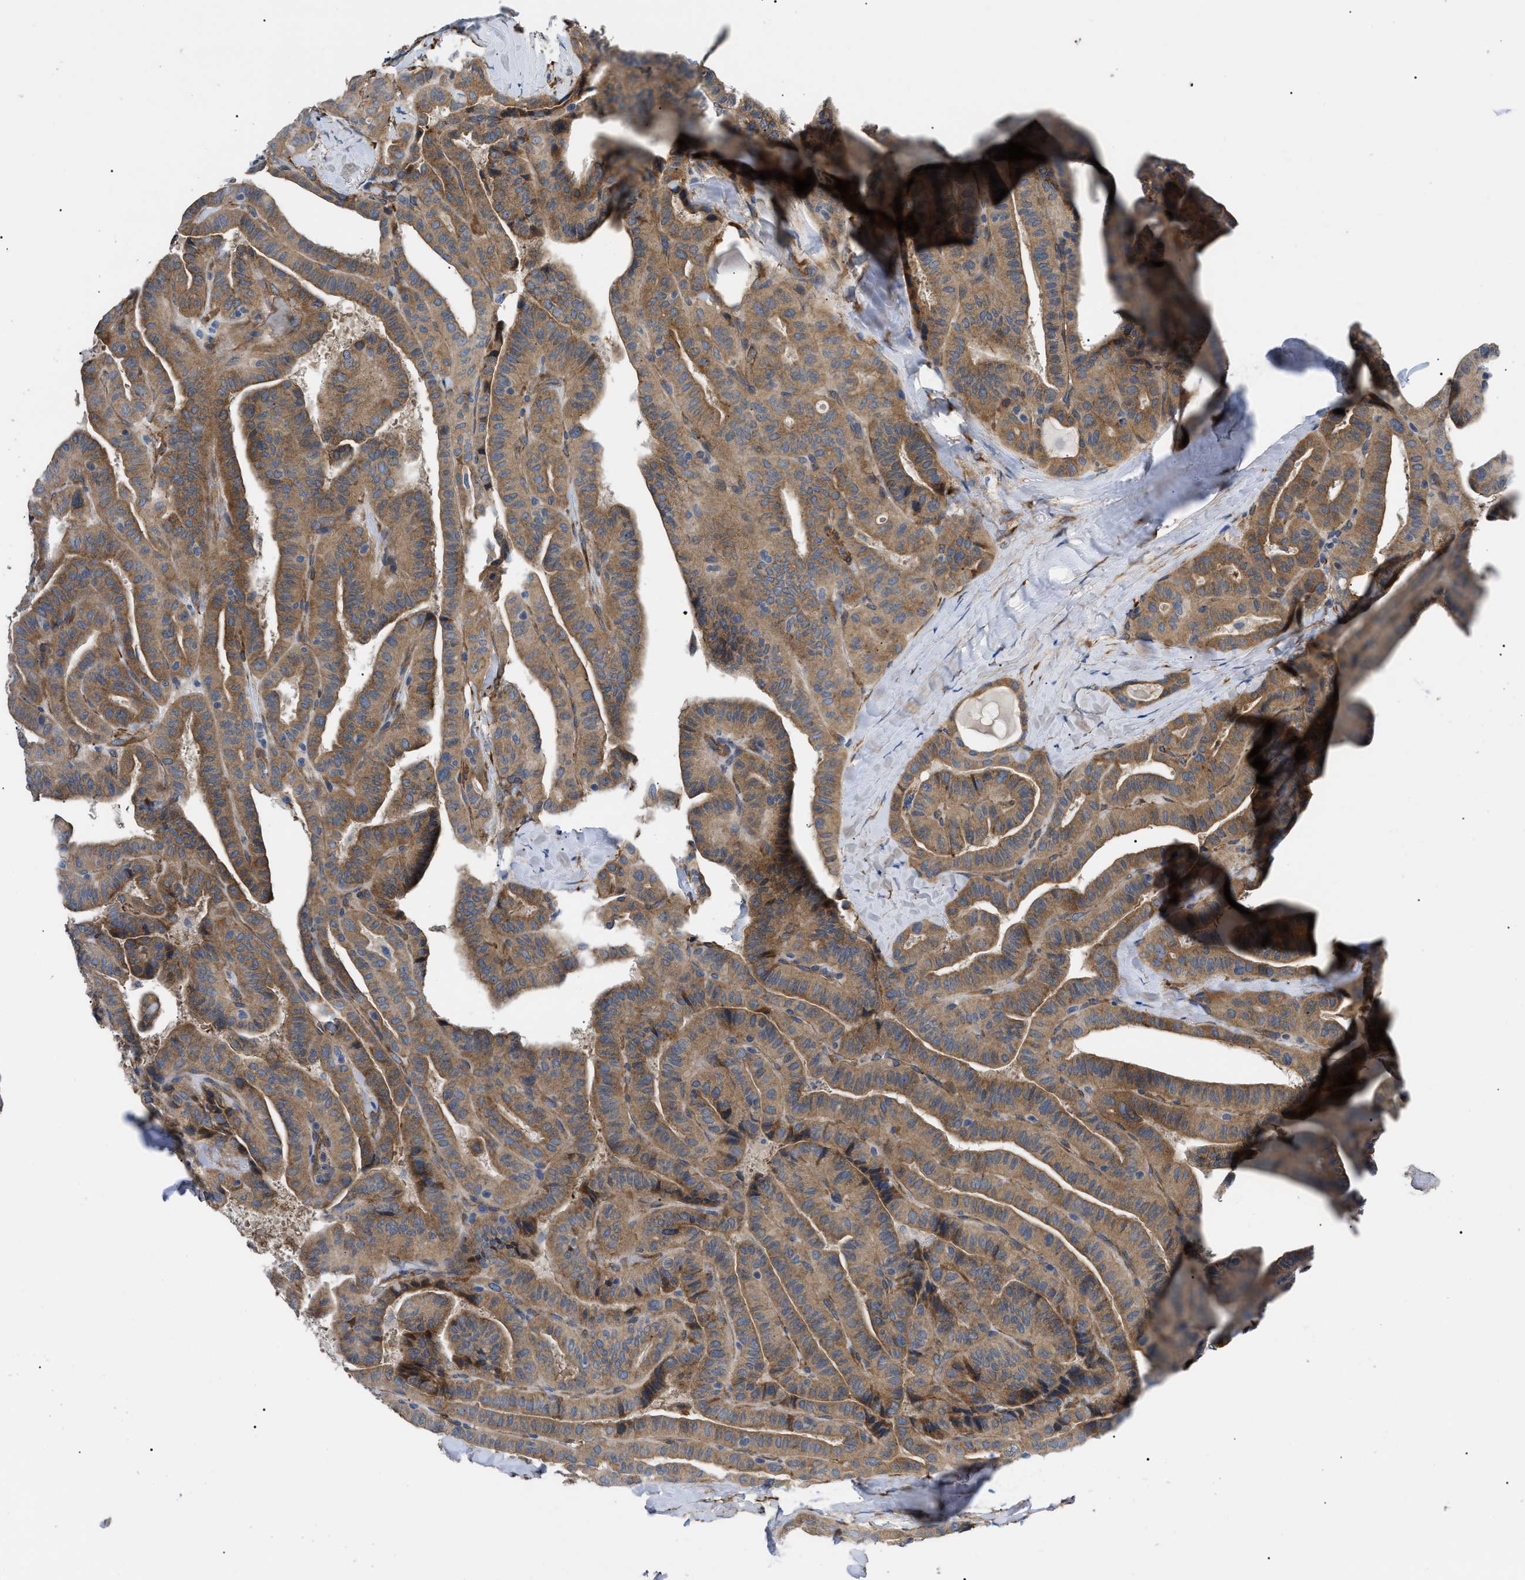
{"staining": {"intensity": "moderate", "quantity": ">75%", "location": "cytoplasmic/membranous"}, "tissue": "thyroid cancer", "cell_type": "Tumor cells", "image_type": "cancer", "snomed": [{"axis": "morphology", "description": "Papillary adenocarcinoma, NOS"}, {"axis": "topography", "description": "Thyroid gland"}], "caption": "High-power microscopy captured an IHC photomicrograph of thyroid papillary adenocarcinoma, revealing moderate cytoplasmic/membranous staining in about >75% of tumor cells.", "gene": "MYO10", "patient": {"sex": "male", "age": 77}}